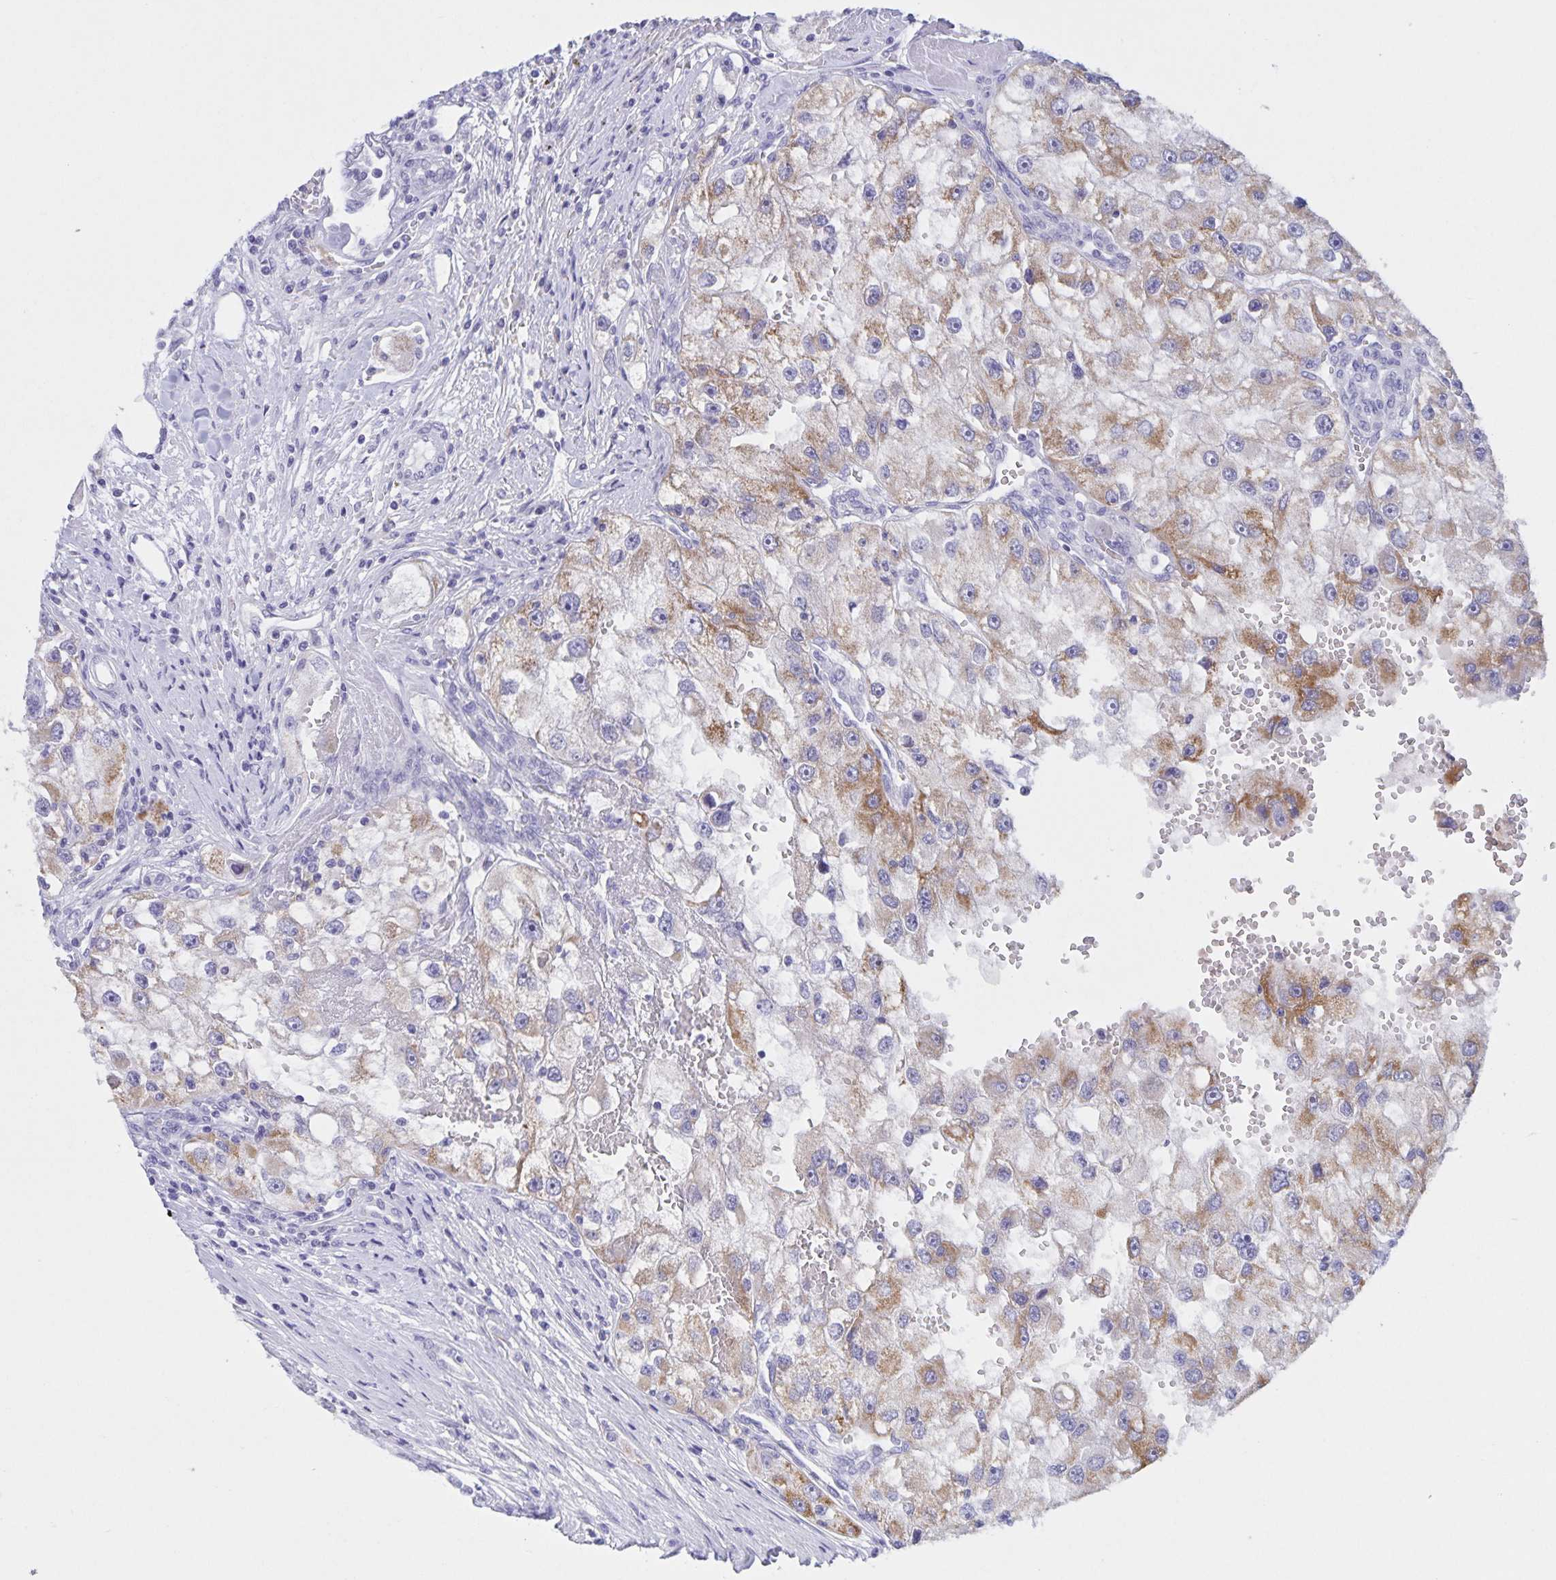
{"staining": {"intensity": "moderate", "quantity": "25%-75%", "location": "cytoplasmic/membranous"}, "tissue": "renal cancer", "cell_type": "Tumor cells", "image_type": "cancer", "snomed": [{"axis": "morphology", "description": "Adenocarcinoma, NOS"}, {"axis": "topography", "description": "Kidney"}], "caption": "Moderate cytoplasmic/membranous protein staining is appreciated in approximately 25%-75% of tumor cells in adenocarcinoma (renal).", "gene": "DMGDH", "patient": {"sex": "male", "age": 63}}